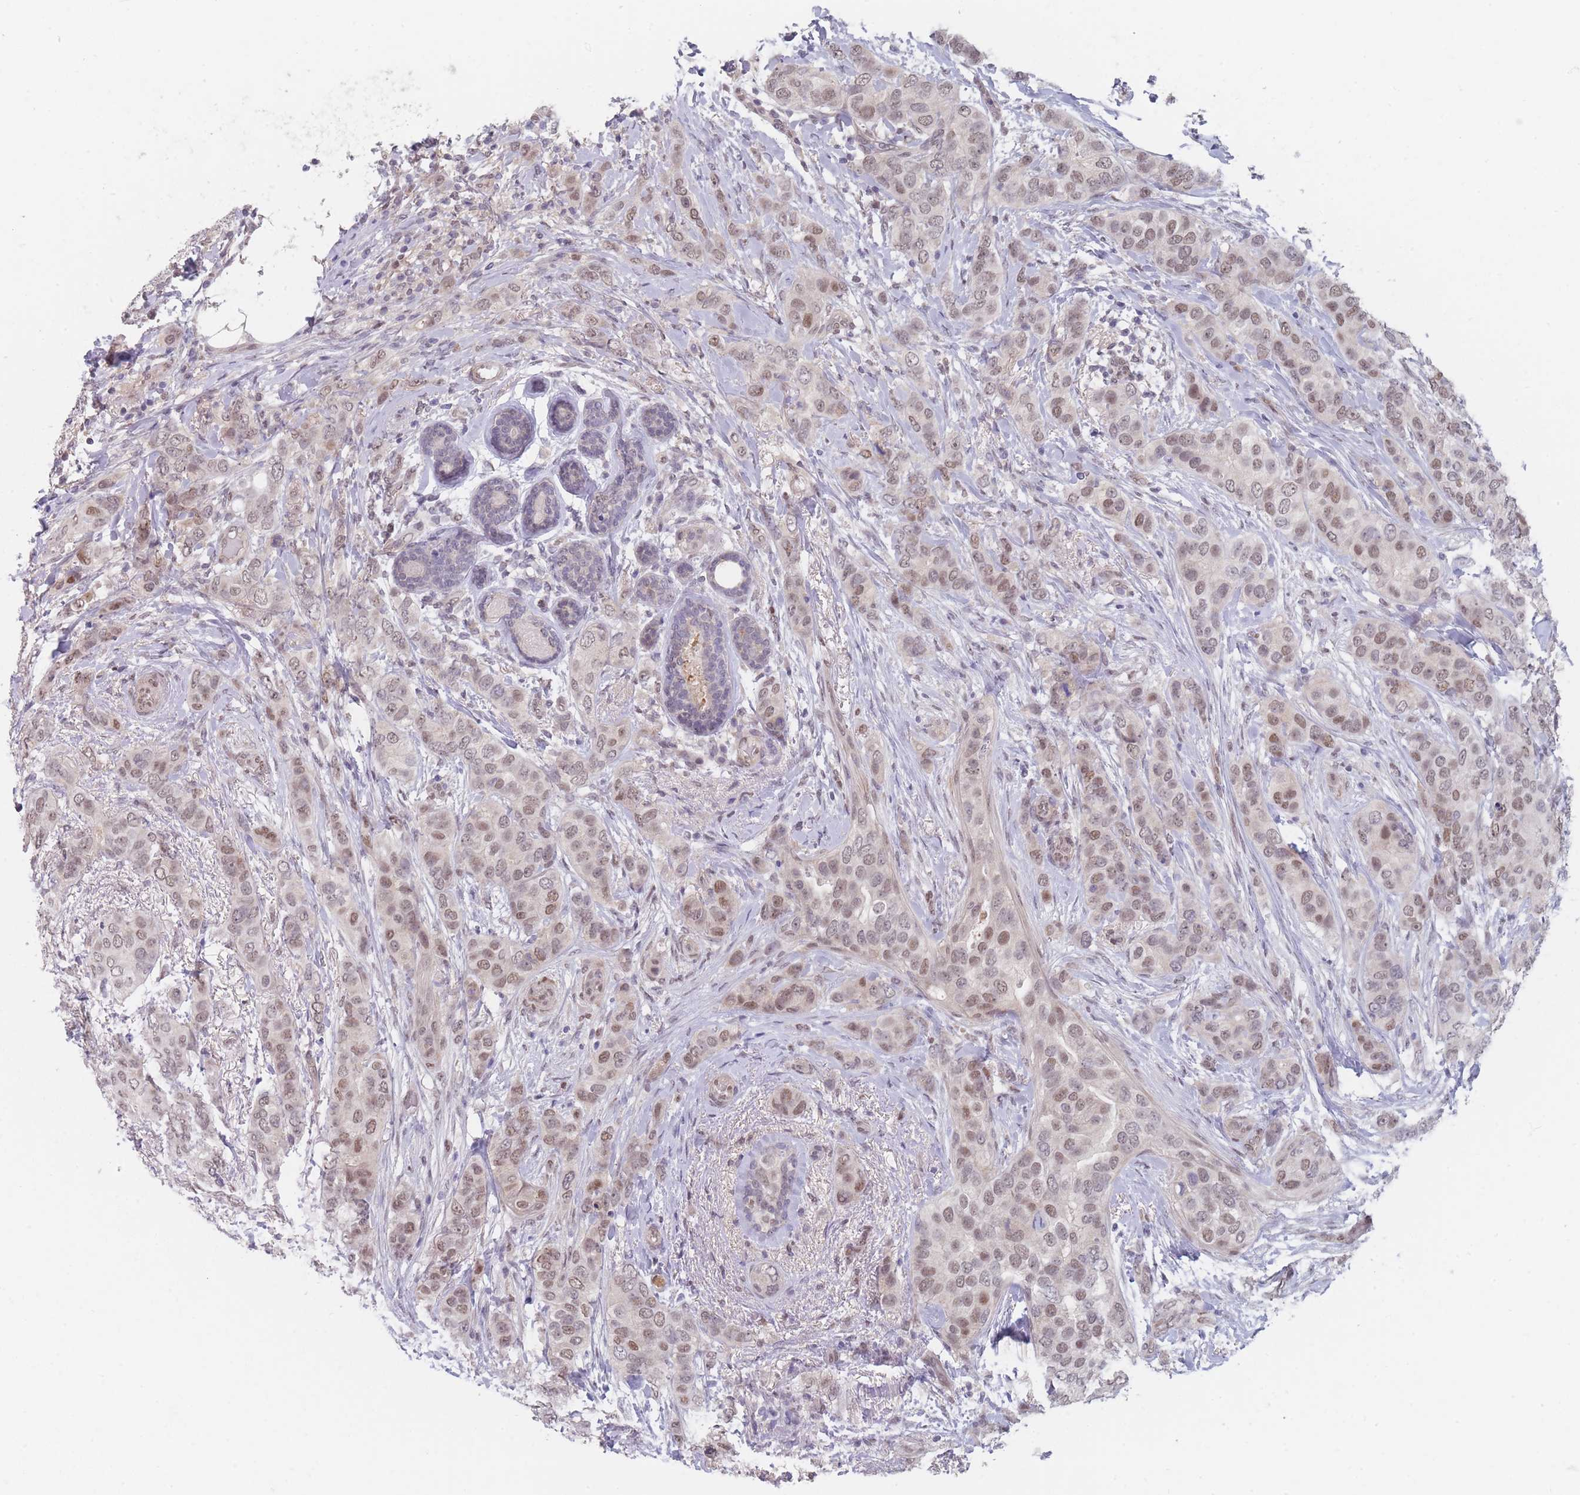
{"staining": {"intensity": "weak", "quantity": ">75%", "location": "nuclear"}, "tissue": "breast cancer", "cell_type": "Tumor cells", "image_type": "cancer", "snomed": [{"axis": "morphology", "description": "Lobular carcinoma"}, {"axis": "topography", "description": "Breast"}], "caption": "Human breast cancer stained with a brown dye displays weak nuclear positive expression in approximately >75% of tumor cells.", "gene": "ANKRD10", "patient": {"sex": "female", "age": 51}}